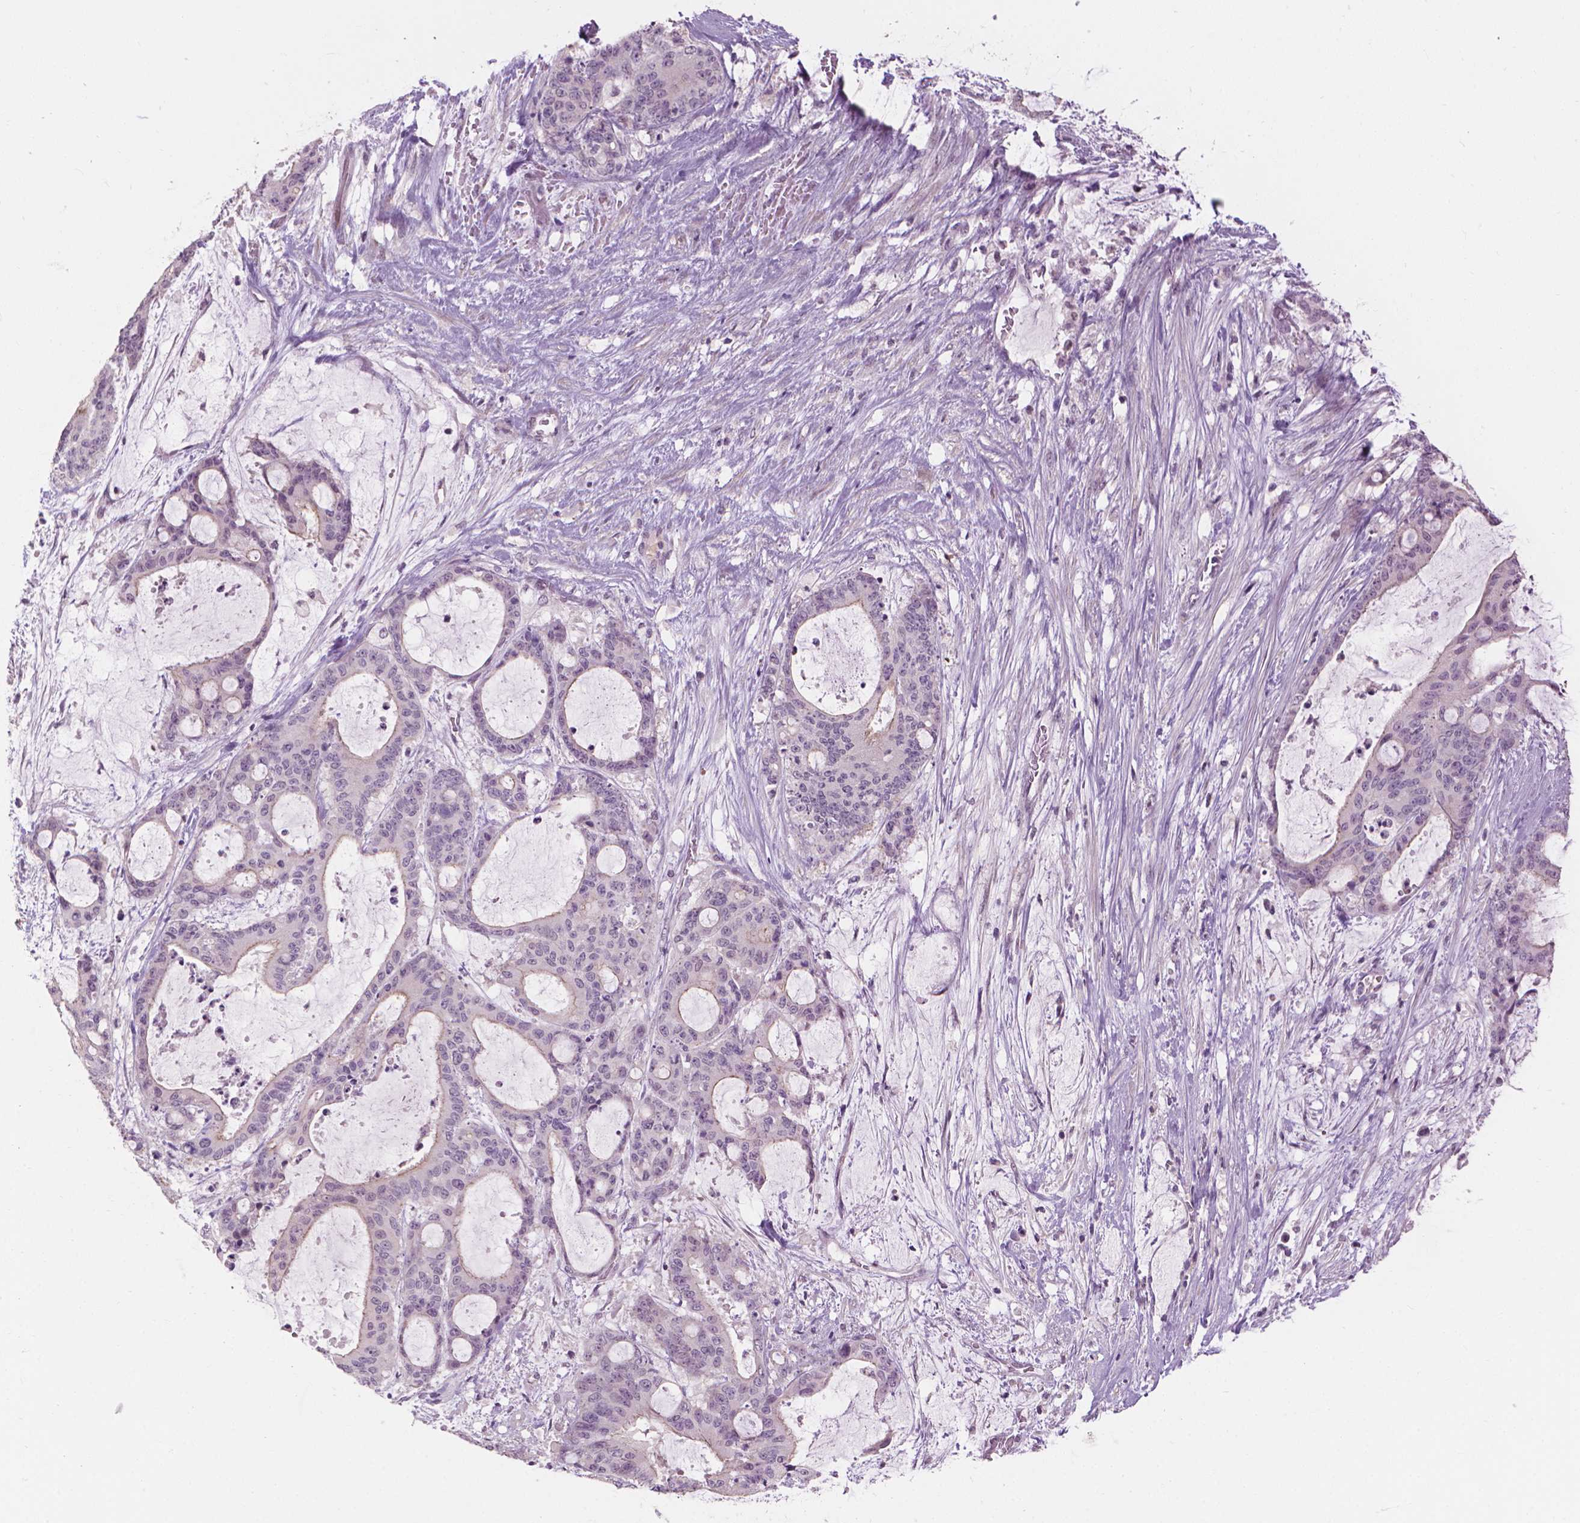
{"staining": {"intensity": "negative", "quantity": "none", "location": "none"}, "tissue": "liver cancer", "cell_type": "Tumor cells", "image_type": "cancer", "snomed": [{"axis": "morphology", "description": "Normal tissue, NOS"}, {"axis": "morphology", "description": "Cholangiocarcinoma"}, {"axis": "topography", "description": "Liver"}, {"axis": "topography", "description": "Peripheral nerve tissue"}], "caption": "The immunohistochemistry (IHC) image has no significant positivity in tumor cells of liver cancer tissue. Brightfield microscopy of immunohistochemistry (IHC) stained with DAB (brown) and hematoxylin (blue), captured at high magnification.", "gene": "SAXO2", "patient": {"sex": "female", "age": 73}}